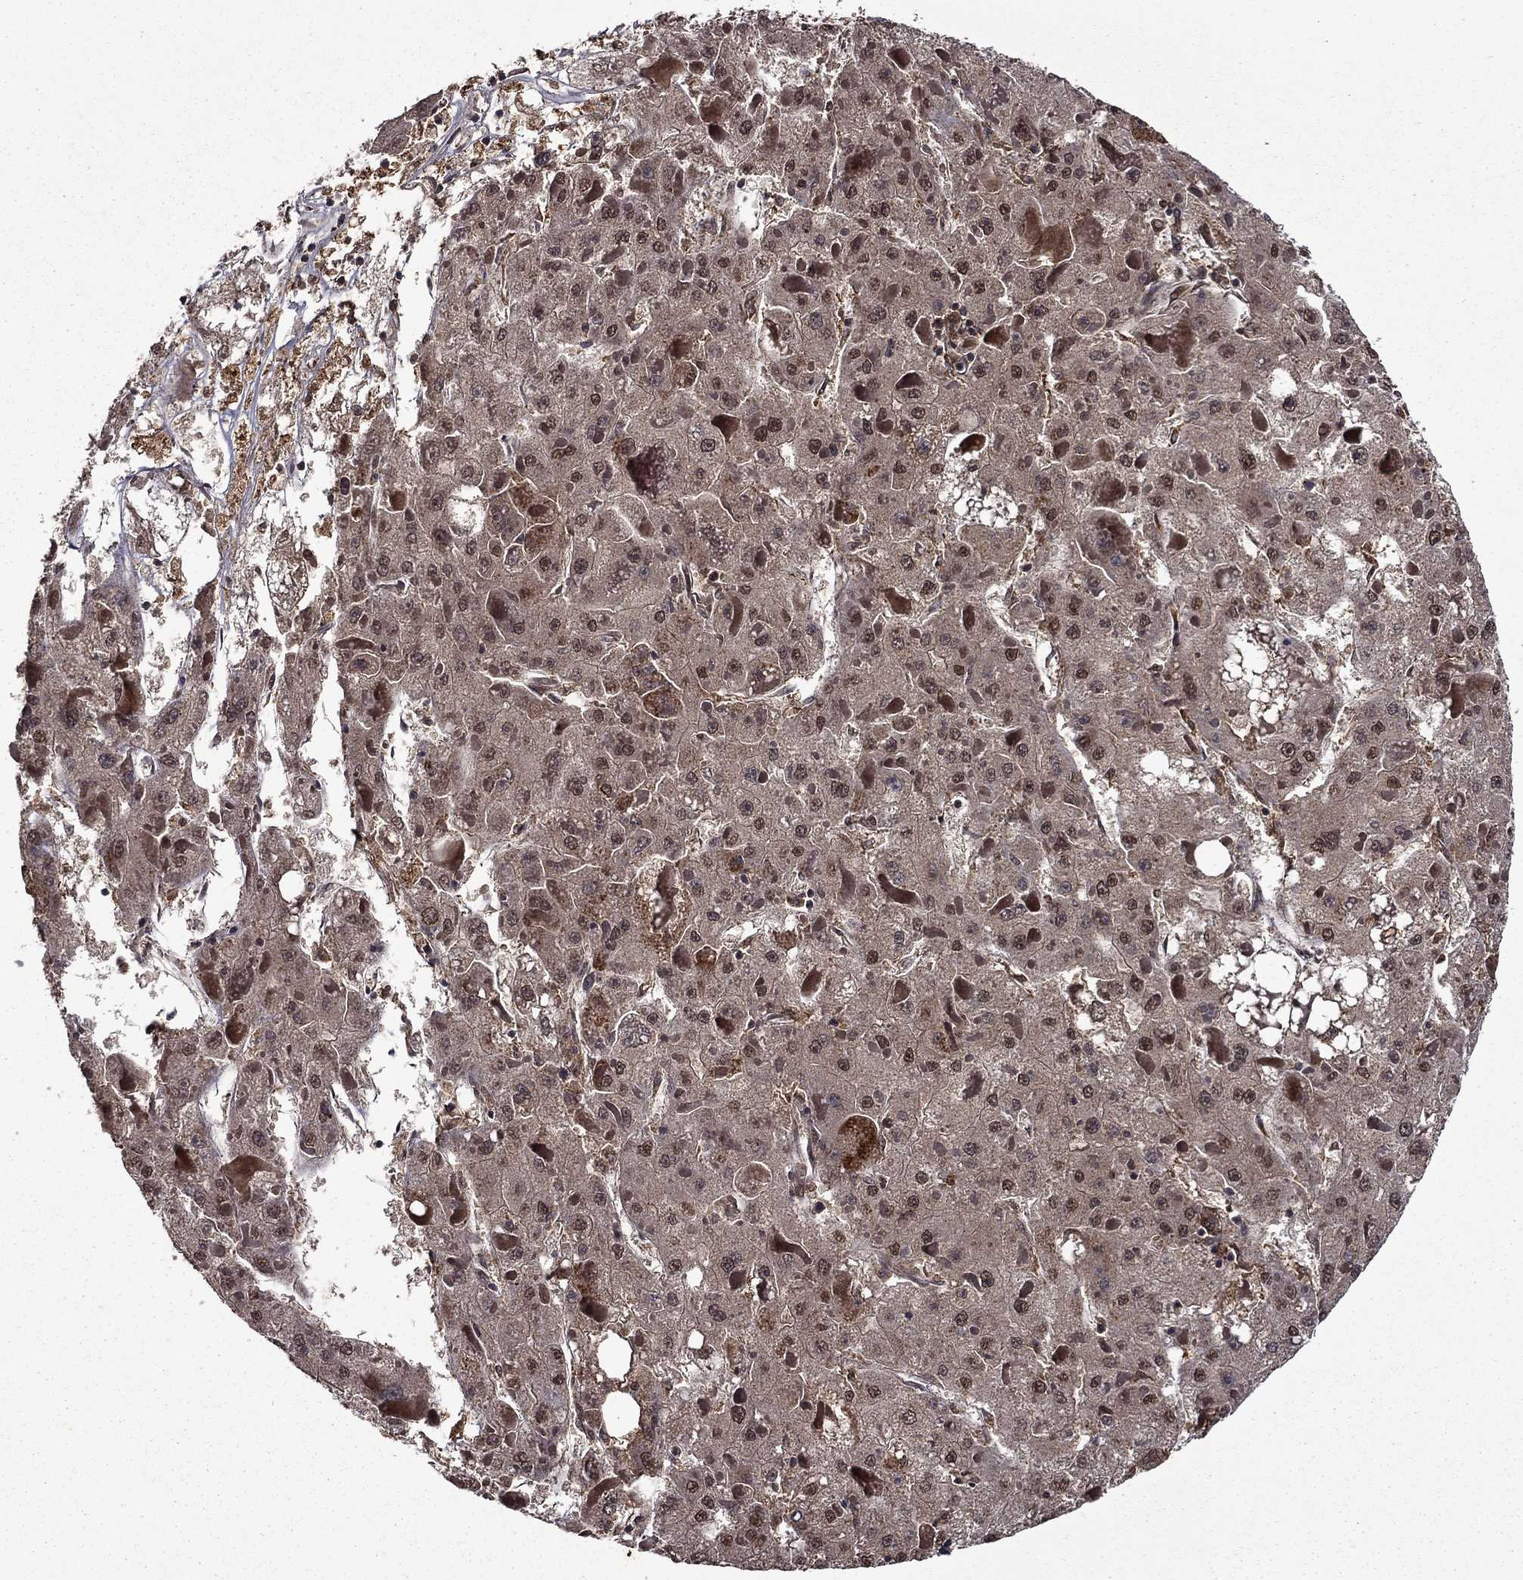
{"staining": {"intensity": "moderate", "quantity": "25%-75%", "location": "cytoplasmic/membranous,nuclear"}, "tissue": "liver cancer", "cell_type": "Tumor cells", "image_type": "cancer", "snomed": [{"axis": "morphology", "description": "Carcinoma, Hepatocellular, NOS"}, {"axis": "topography", "description": "Liver"}], "caption": "Liver hepatocellular carcinoma stained with a brown dye reveals moderate cytoplasmic/membranous and nuclear positive expression in about 25%-75% of tumor cells.", "gene": "ITM2B", "patient": {"sex": "female", "age": 73}}